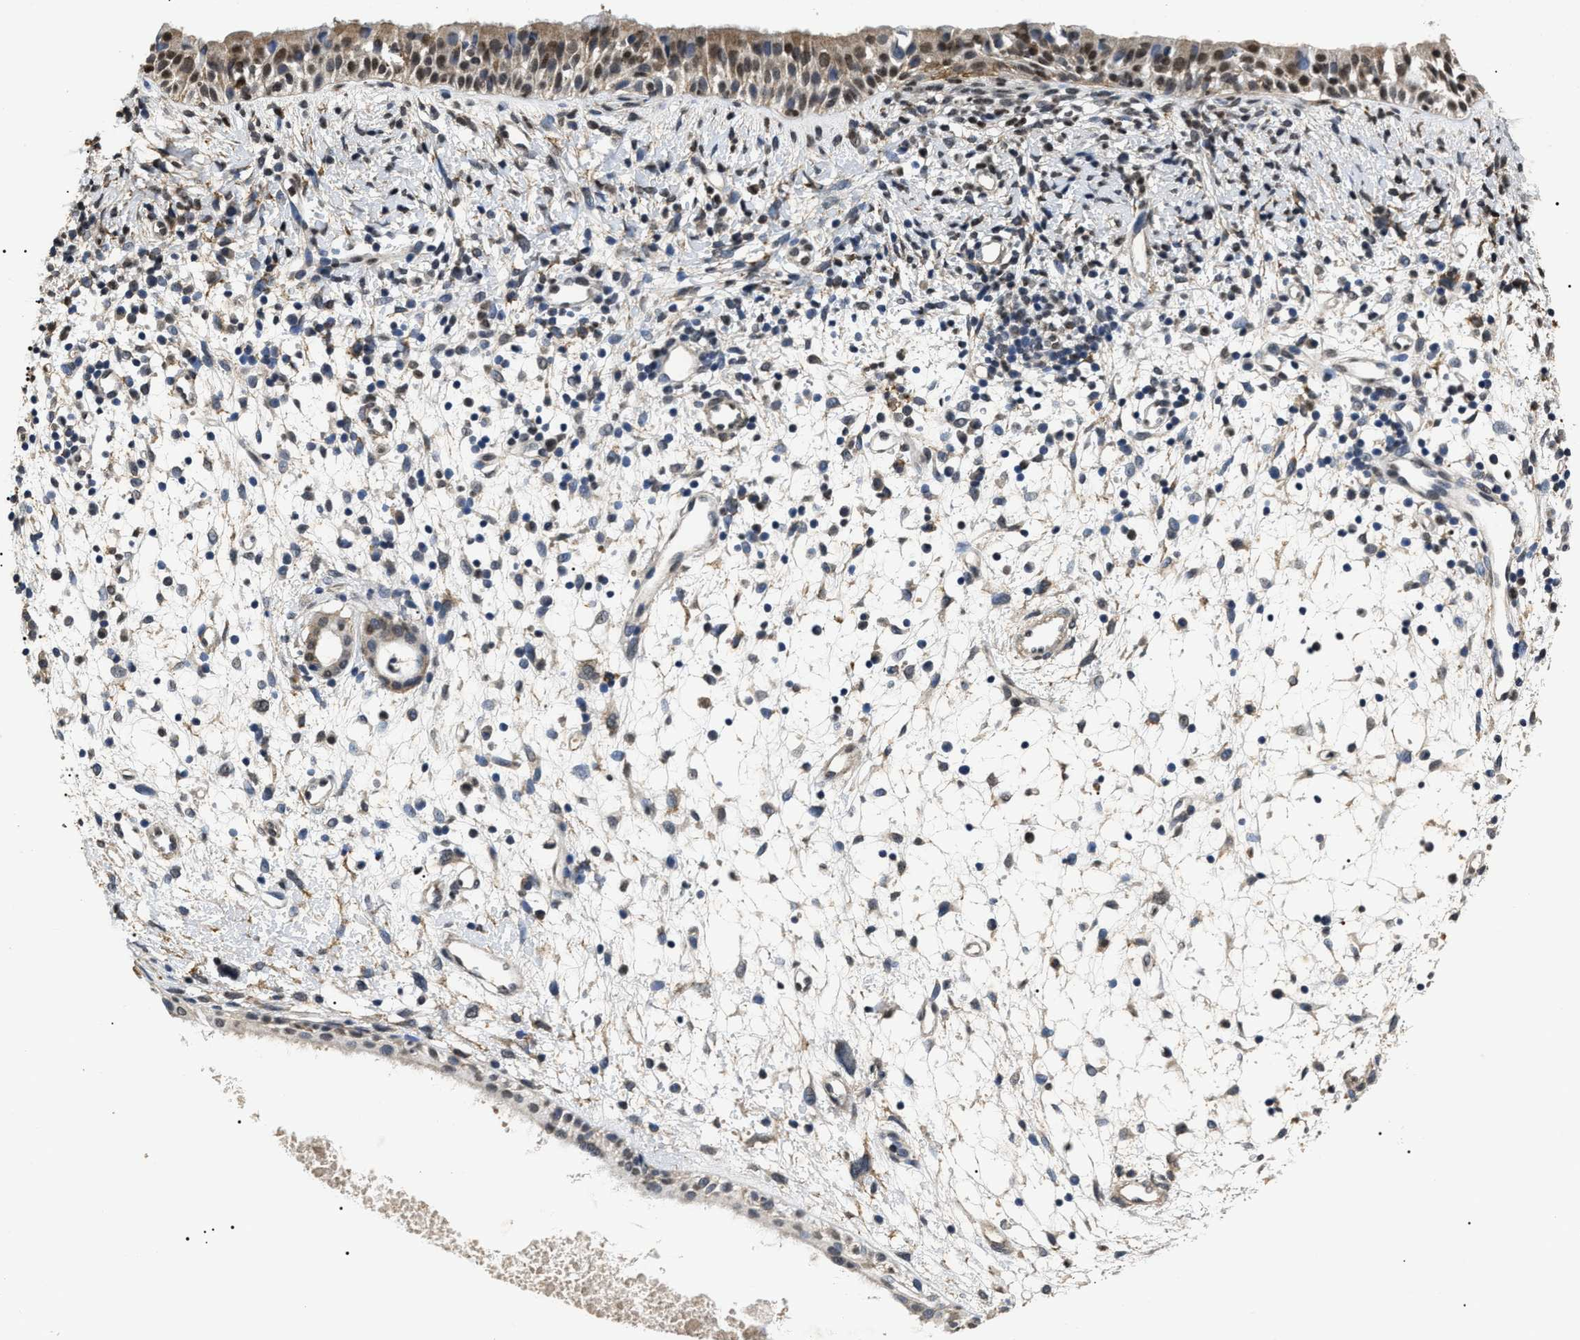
{"staining": {"intensity": "moderate", "quantity": ">75%", "location": "cytoplasmic/membranous,nuclear"}, "tissue": "nasopharynx", "cell_type": "Respiratory epithelial cells", "image_type": "normal", "snomed": [{"axis": "morphology", "description": "Normal tissue, NOS"}, {"axis": "topography", "description": "Nasopharynx"}], "caption": "Normal nasopharynx displays moderate cytoplasmic/membranous,nuclear expression in approximately >75% of respiratory epithelial cells, visualized by immunohistochemistry.", "gene": "ANP32E", "patient": {"sex": "male", "age": 22}}